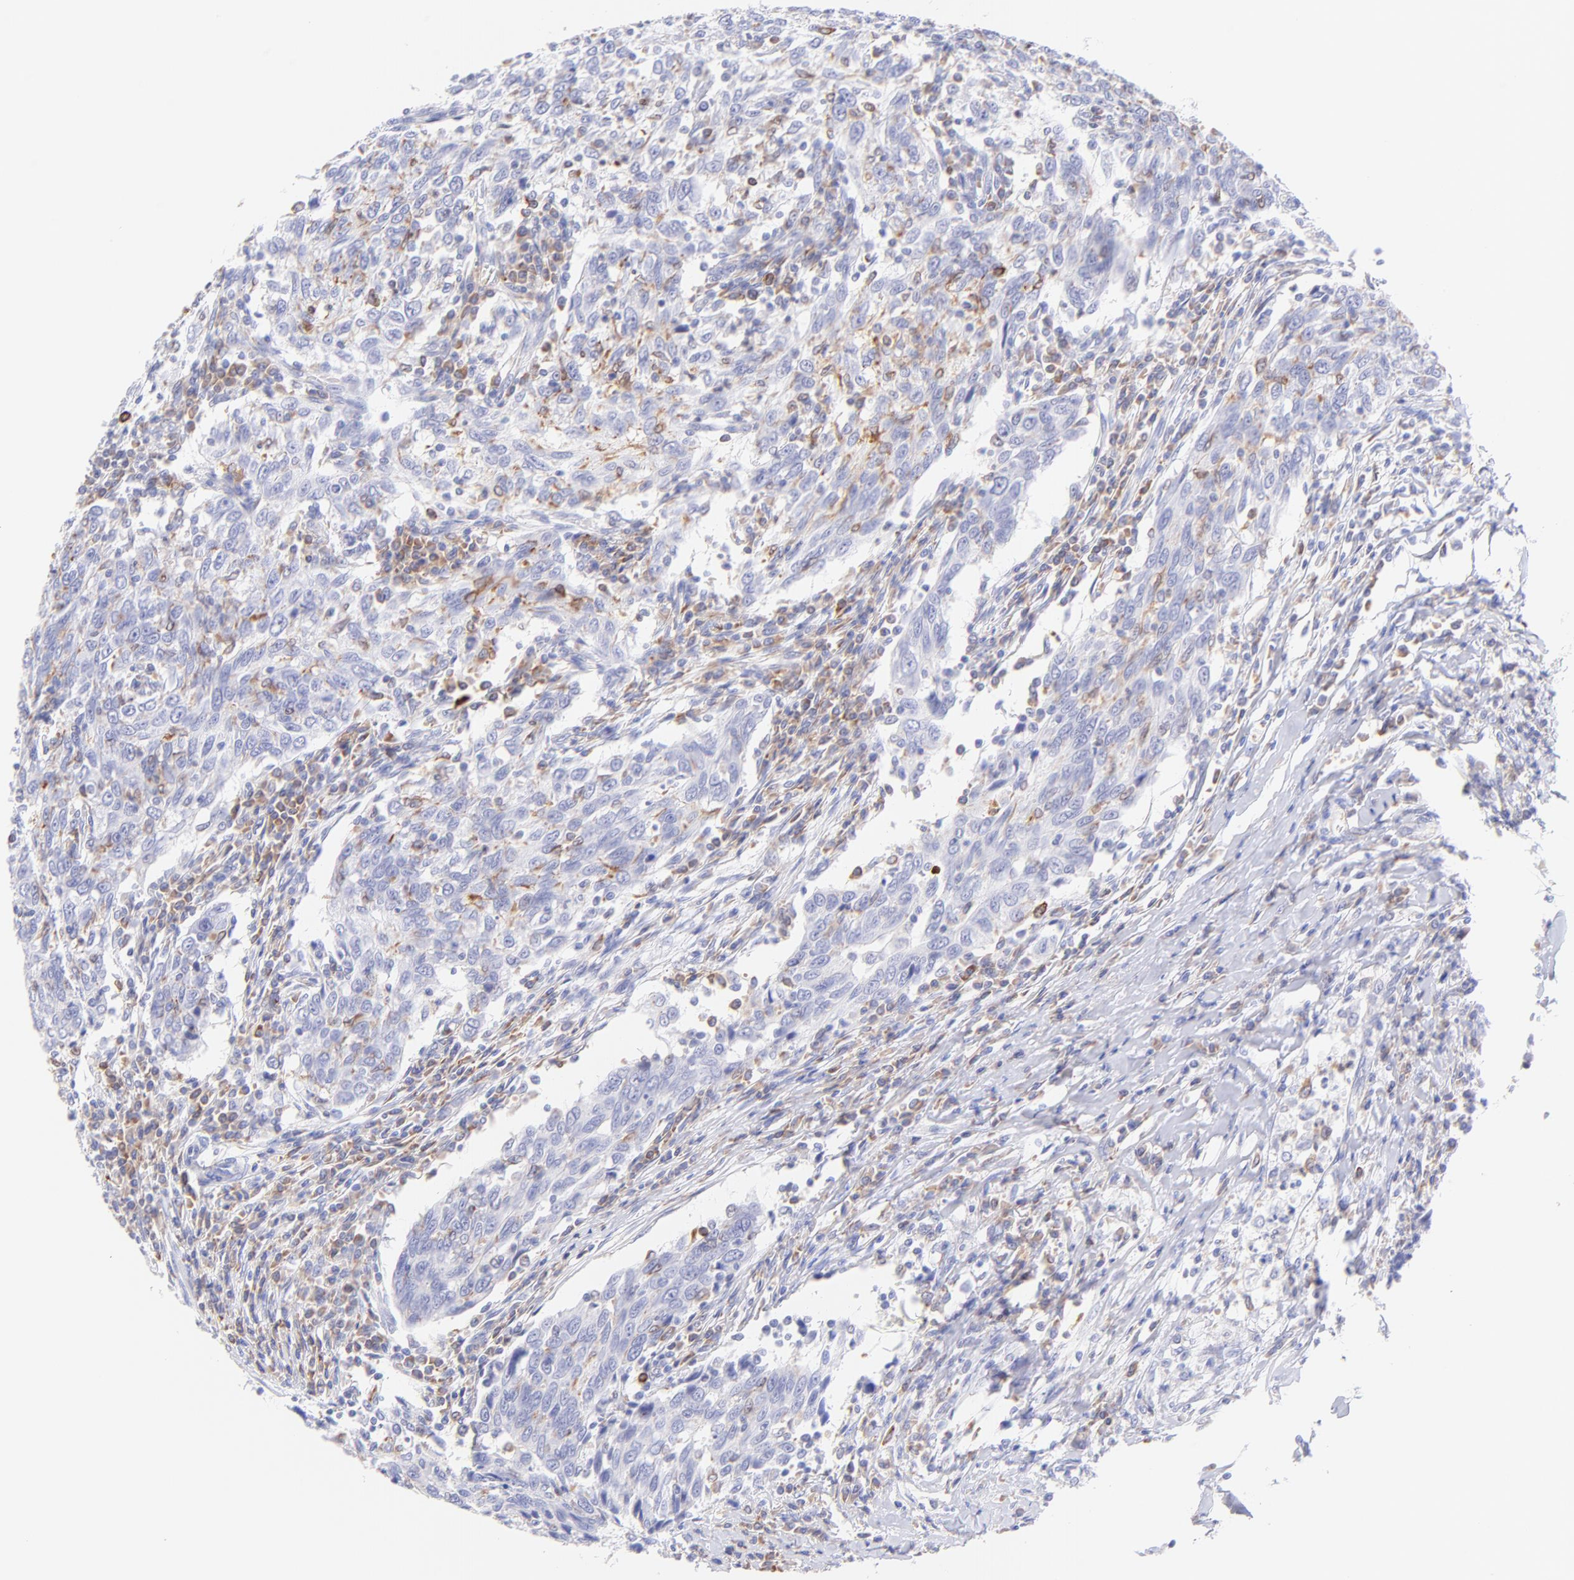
{"staining": {"intensity": "moderate", "quantity": "<25%", "location": "cytoplasmic/membranous"}, "tissue": "breast cancer", "cell_type": "Tumor cells", "image_type": "cancer", "snomed": [{"axis": "morphology", "description": "Duct carcinoma"}, {"axis": "topography", "description": "Breast"}], "caption": "Moderate cytoplasmic/membranous staining for a protein is present in approximately <25% of tumor cells of breast cancer using IHC.", "gene": "IRAG2", "patient": {"sex": "female", "age": 50}}